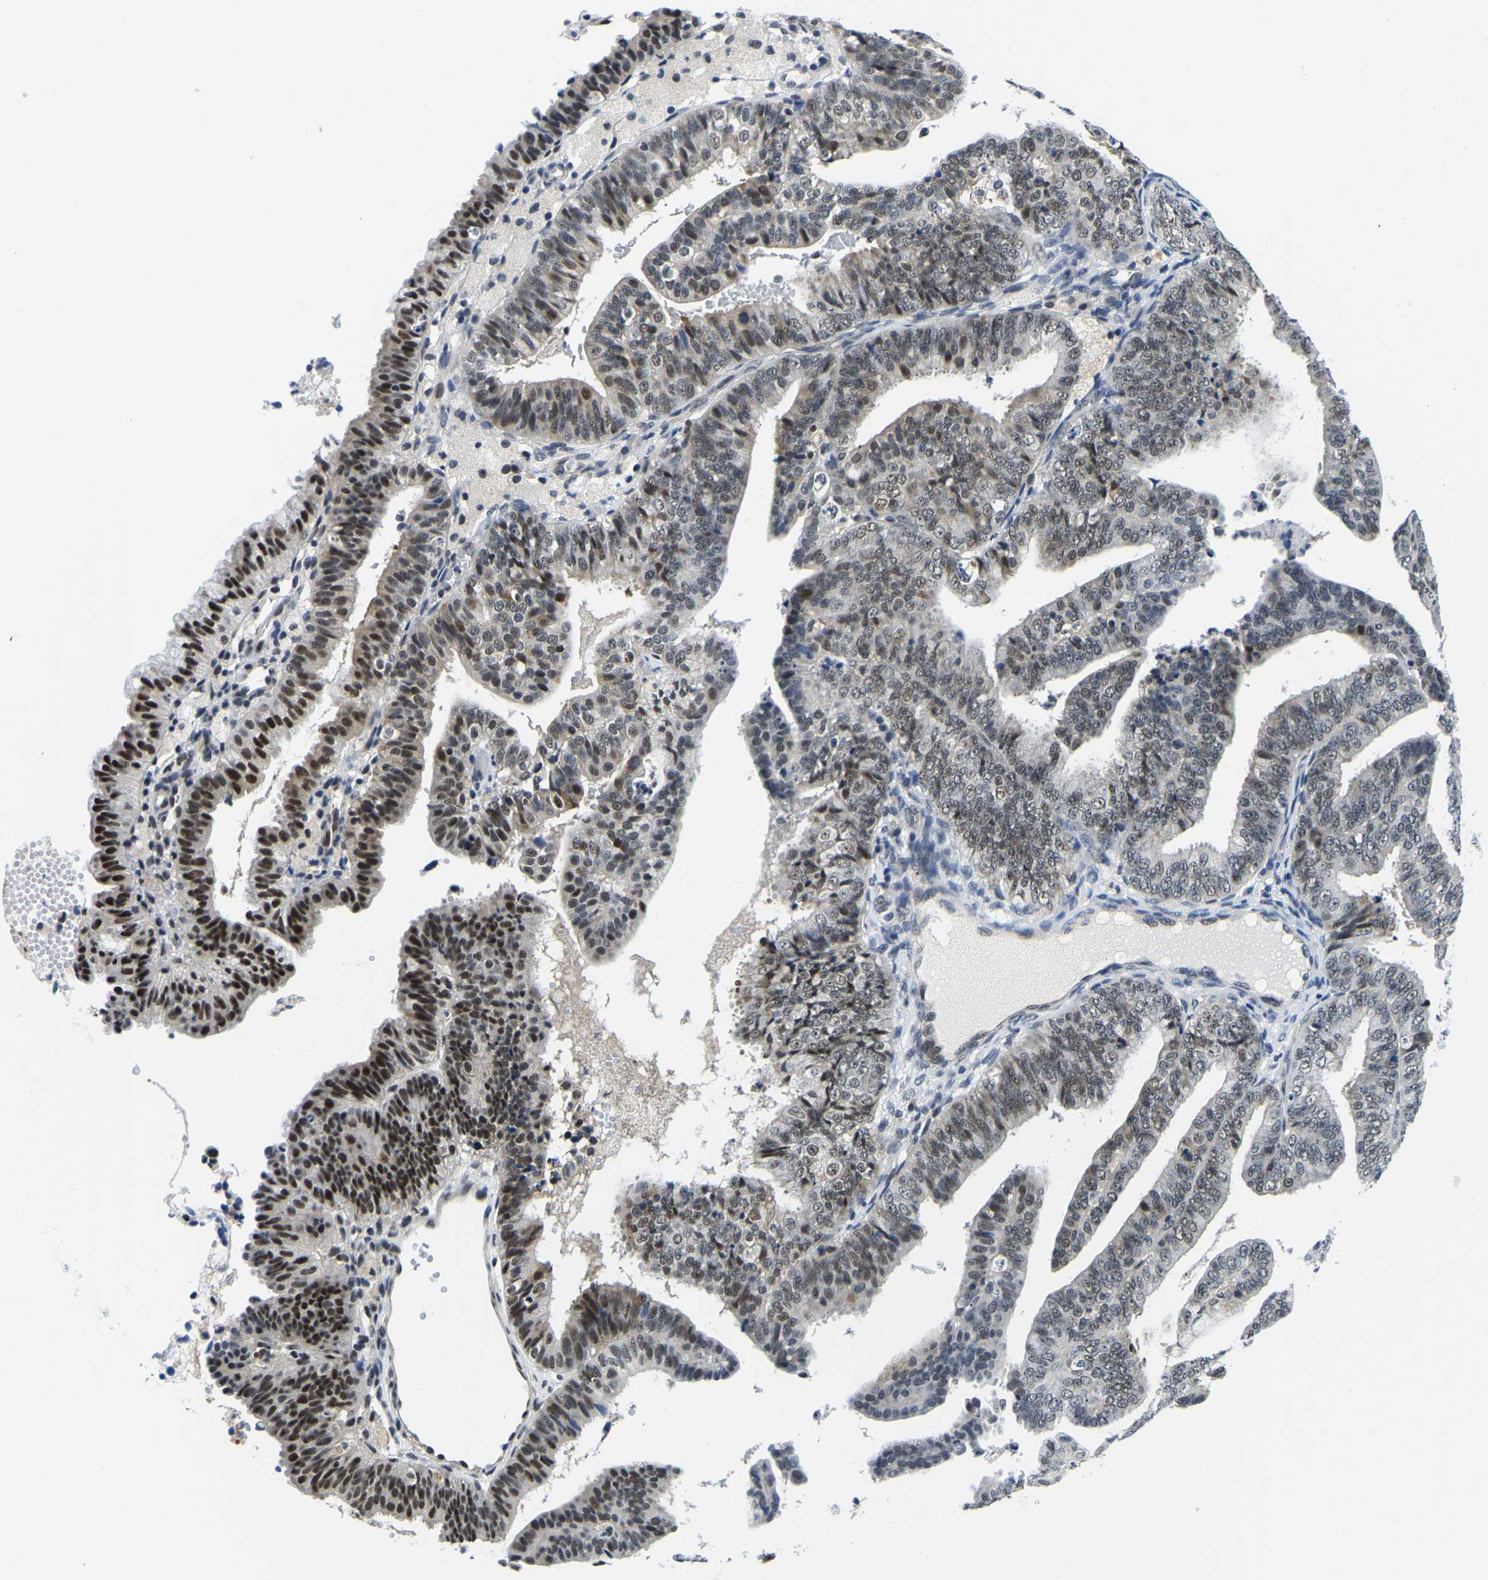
{"staining": {"intensity": "moderate", "quantity": "25%-75%", "location": "nuclear"}, "tissue": "endometrial cancer", "cell_type": "Tumor cells", "image_type": "cancer", "snomed": [{"axis": "morphology", "description": "Adenocarcinoma, NOS"}, {"axis": "topography", "description": "Endometrium"}], "caption": "Endometrial cancer (adenocarcinoma) stained with a protein marker displays moderate staining in tumor cells.", "gene": "POLDIP3", "patient": {"sex": "female", "age": 63}}